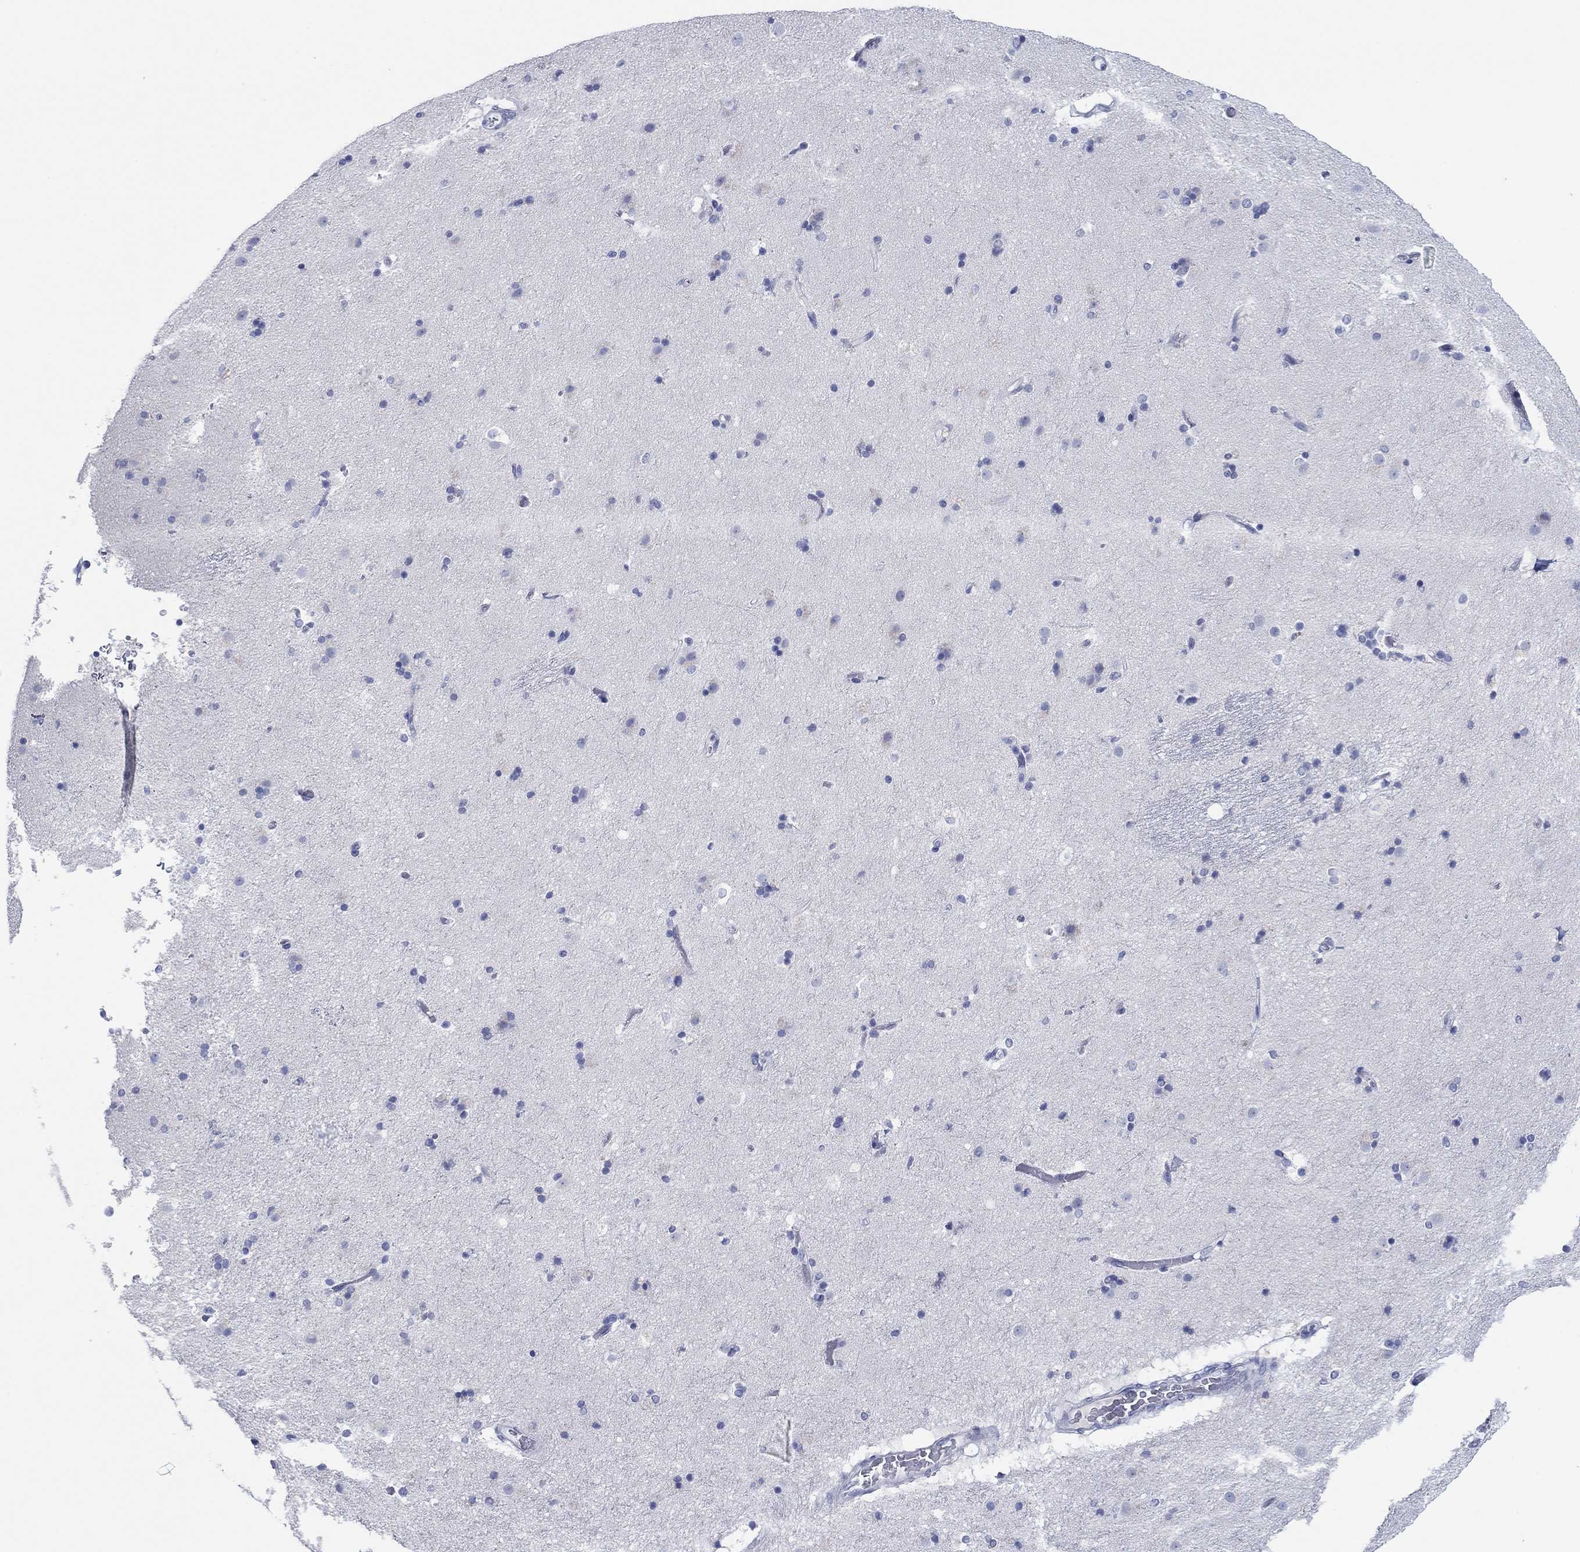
{"staining": {"intensity": "negative", "quantity": "none", "location": "none"}, "tissue": "caudate", "cell_type": "Glial cells", "image_type": "normal", "snomed": [{"axis": "morphology", "description": "Normal tissue, NOS"}, {"axis": "topography", "description": "Lateral ventricle wall"}], "caption": "High power microscopy histopathology image of an immunohistochemistry (IHC) histopathology image of normal caudate, revealing no significant staining in glial cells. Brightfield microscopy of immunohistochemistry (IHC) stained with DAB (brown) and hematoxylin (blue), captured at high magnification.", "gene": "POU5F1", "patient": {"sex": "female", "age": 71}}